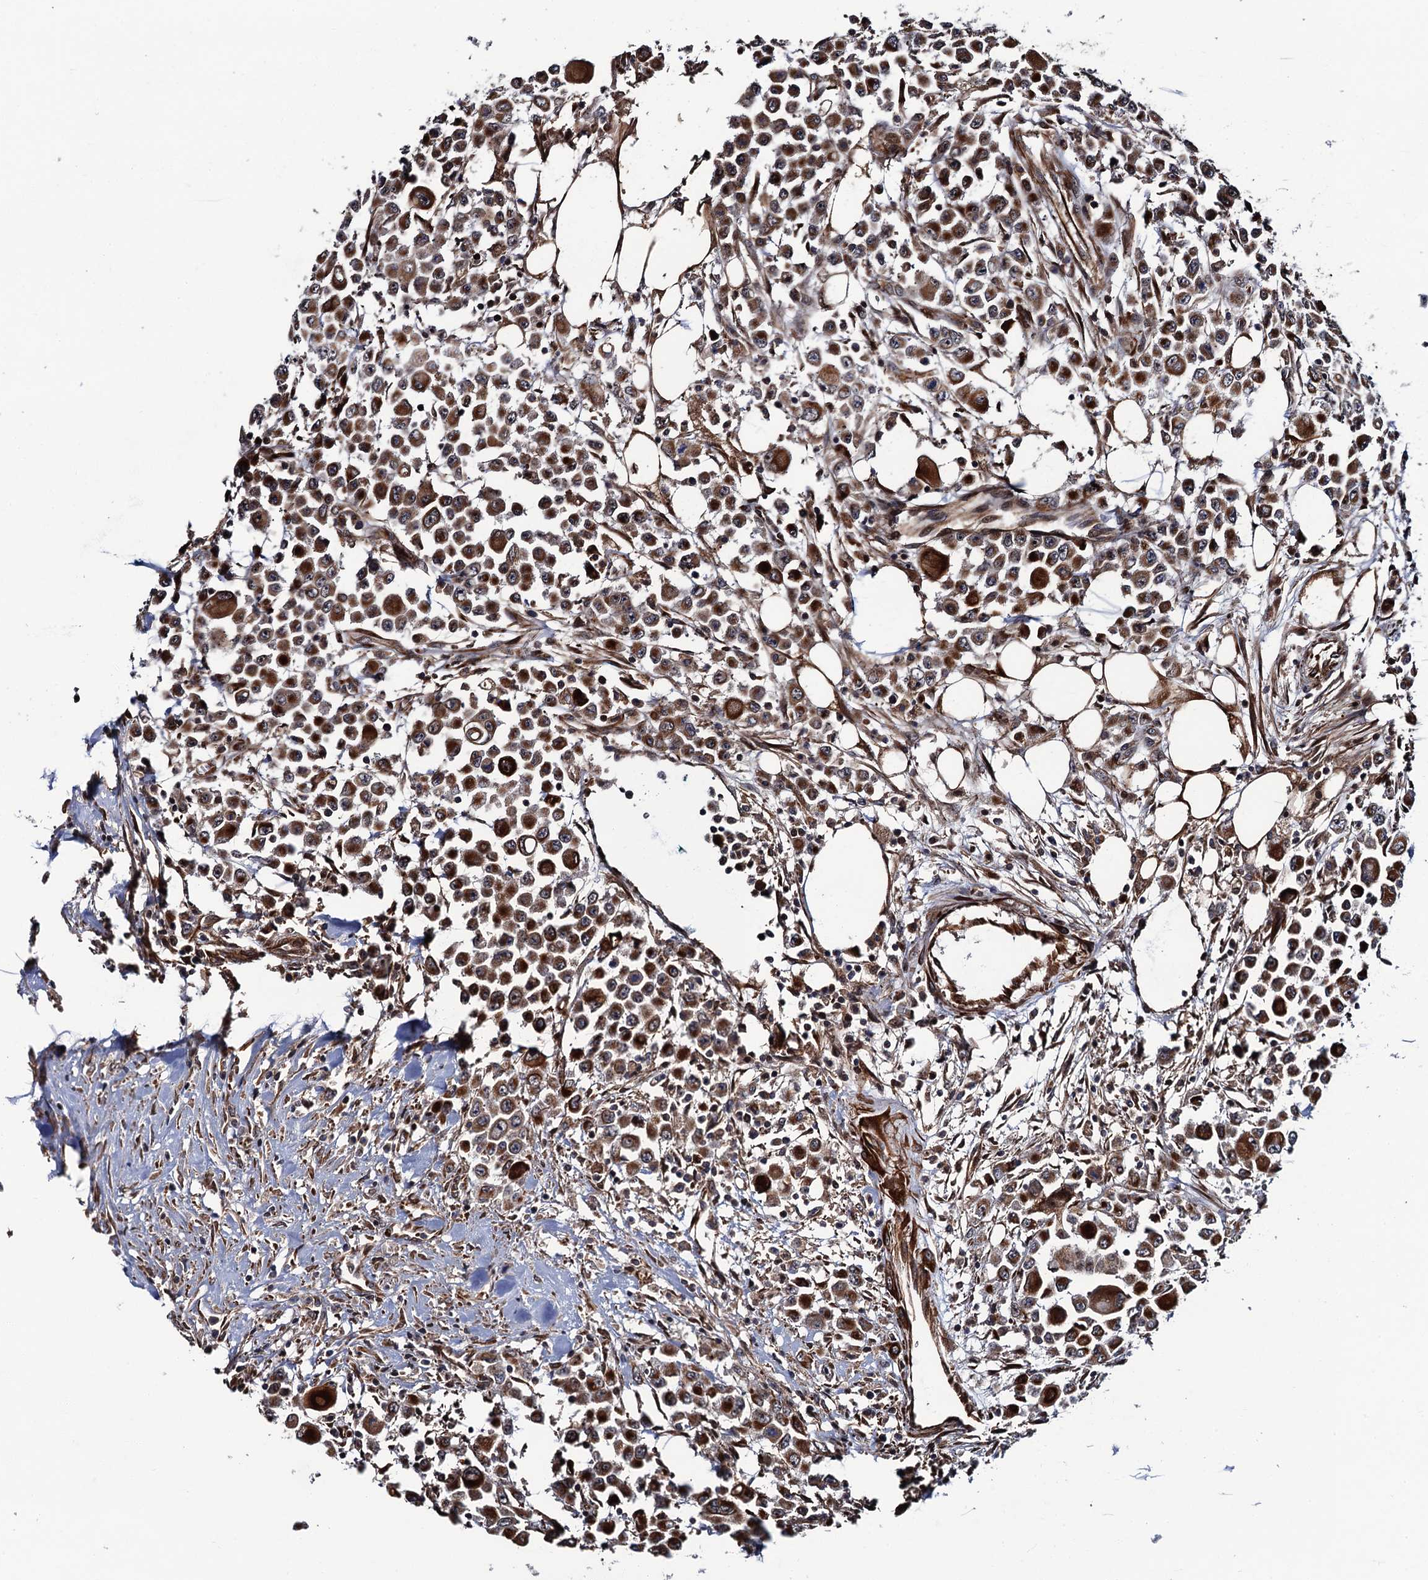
{"staining": {"intensity": "strong", "quantity": ">75%", "location": "cytoplasmic/membranous"}, "tissue": "colorectal cancer", "cell_type": "Tumor cells", "image_type": "cancer", "snomed": [{"axis": "morphology", "description": "Adenocarcinoma, NOS"}, {"axis": "topography", "description": "Colon"}], "caption": "IHC of human adenocarcinoma (colorectal) reveals high levels of strong cytoplasmic/membranous staining in about >75% of tumor cells.", "gene": "FSIP1", "patient": {"sex": "male", "age": 51}}